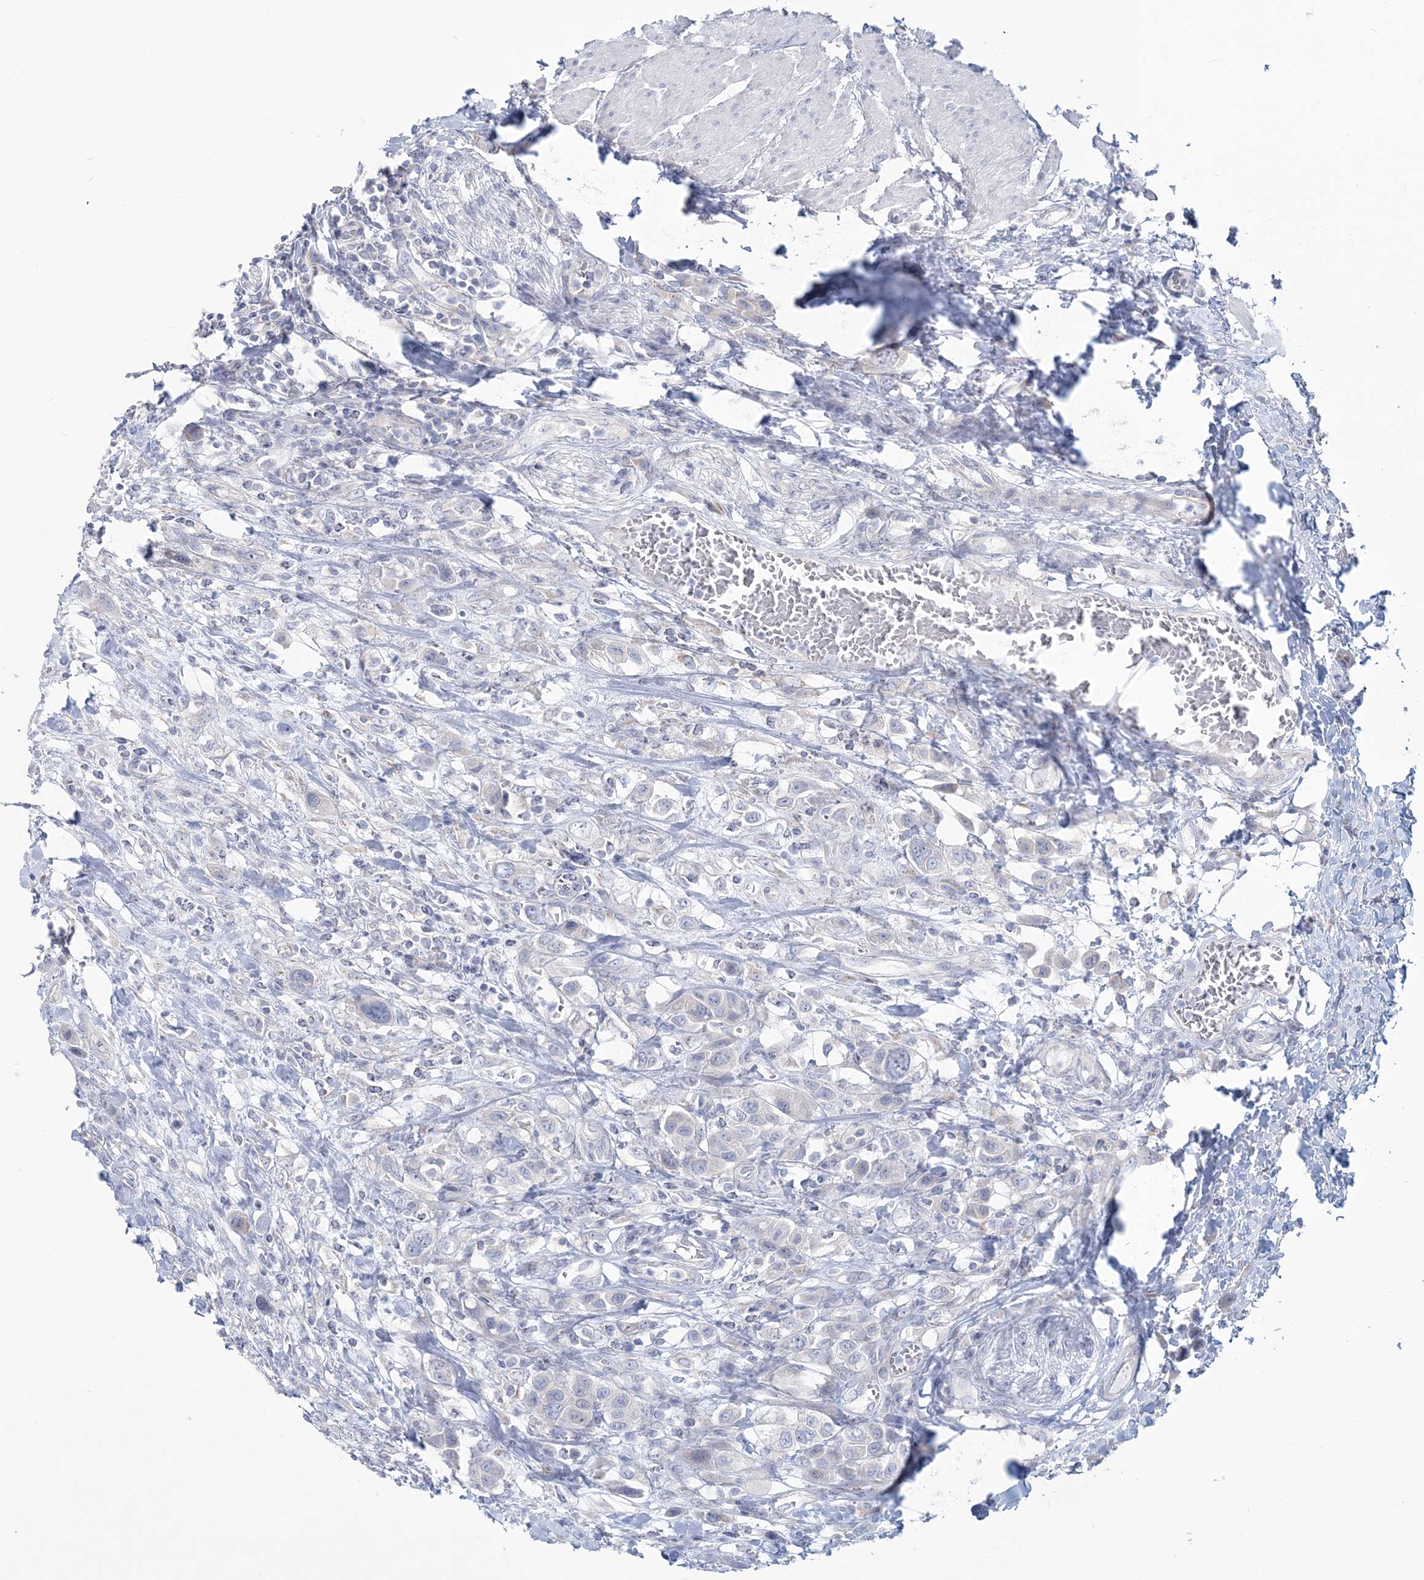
{"staining": {"intensity": "negative", "quantity": "none", "location": "none"}, "tissue": "urothelial cancer", "cell_type": "Tumor cells", "image_type": "cancer", "snomed": [{"axis": "morphology", "description": "Urothelial carcinoma, High grade"}, {"axis": "topography", "description": "Urinary bladder"}], "caption": "The IHC micrograph has no significant positivity in tumor cells of high-grade urothelial carcinoma tissue. The staining is performed using DAB brown chromogen with nuclei counter-stained in using hematoxylin.", "gene": "ADGB", "patient": {"sex": "male", "age": 50}}